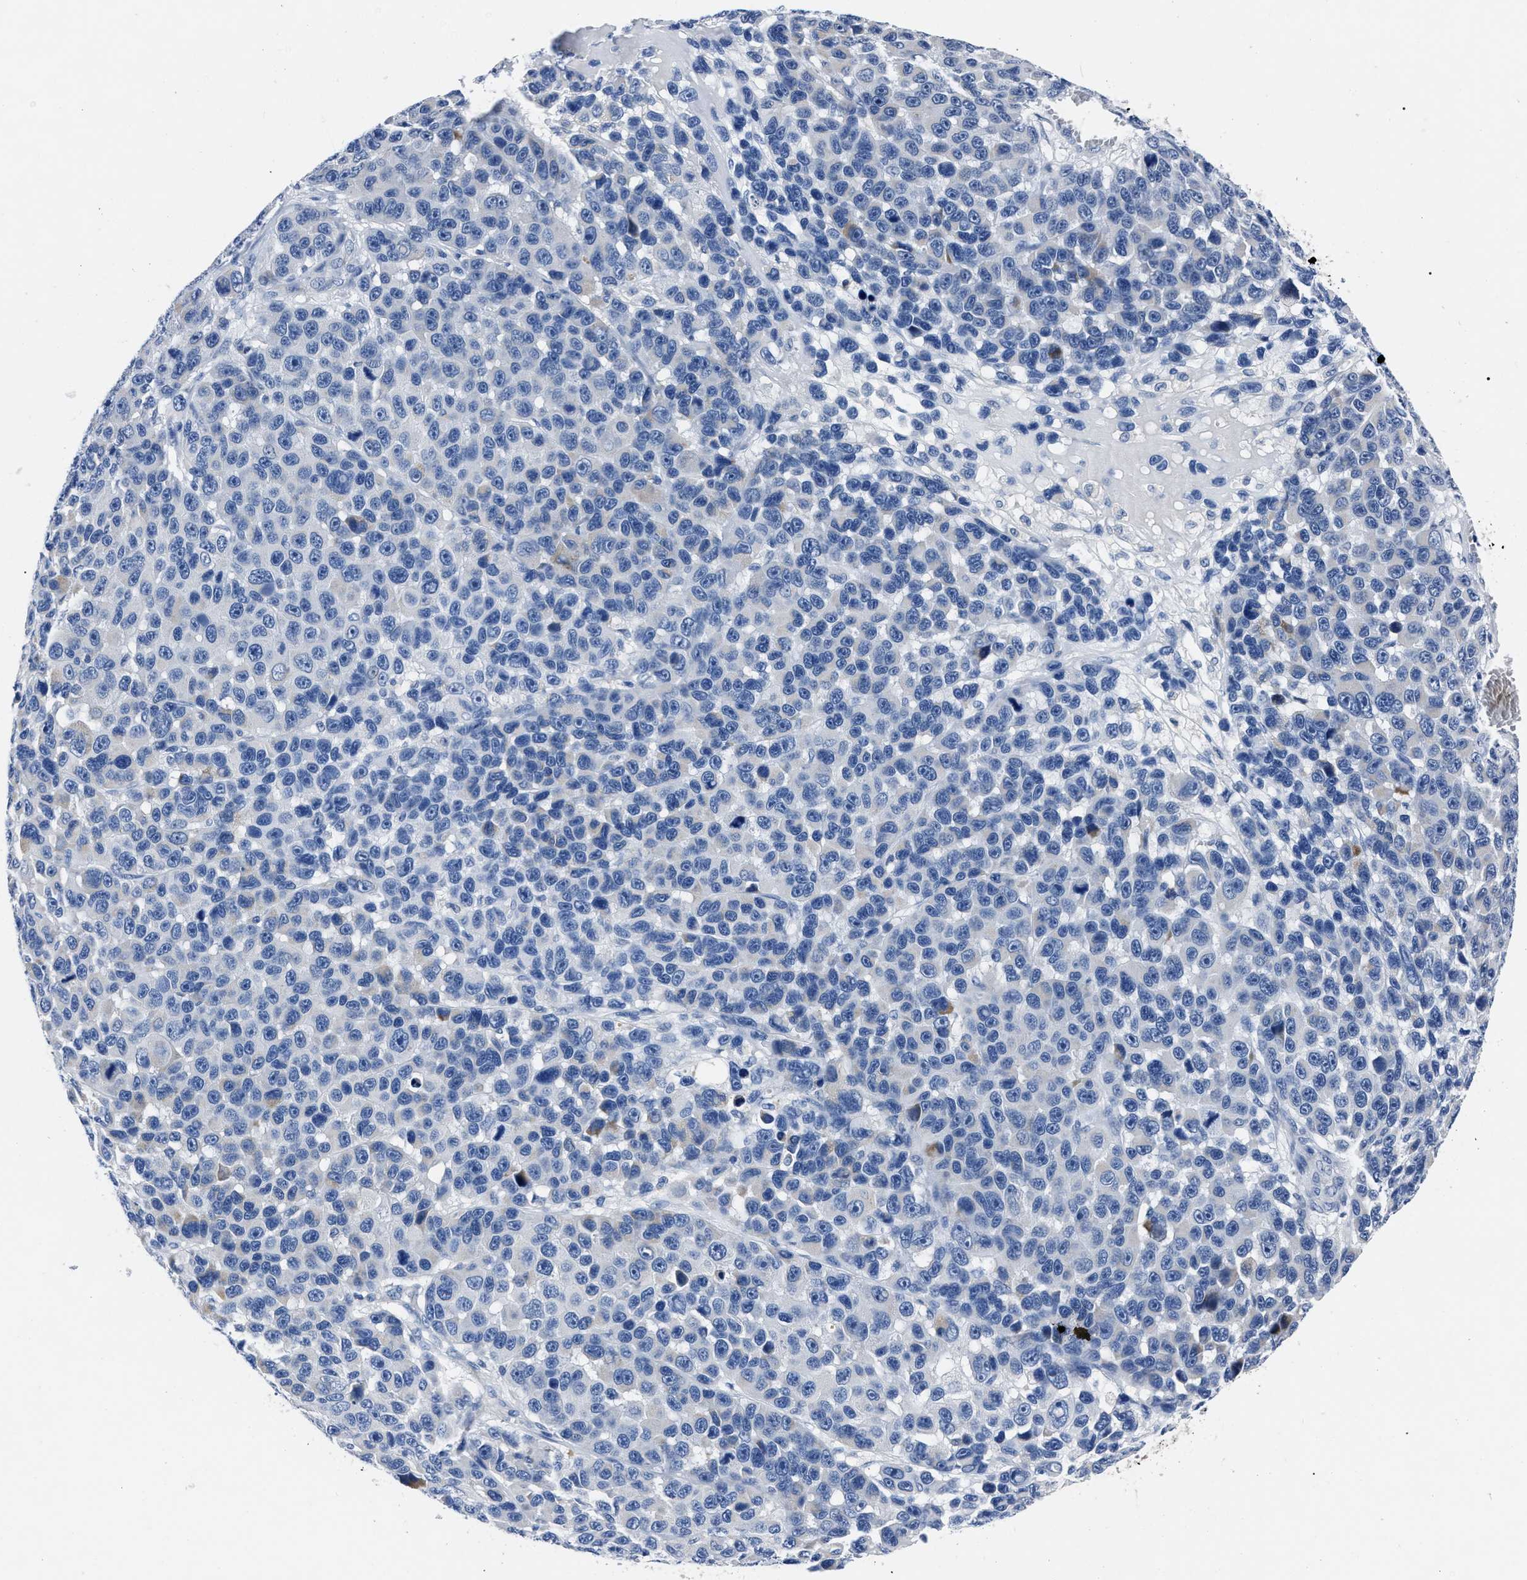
{"staining": {"intensity": "negative", "quantity": "none", "location": "none"}, "tissue": "melanoma", "cell_type": "Tumor cells", "image_type": "cancer", "snomed": [{"axis": "morphology", "description": "Malignant melanoma, NOS"}, {"axis": "topography", "description": "Skin"}], "caption": "Immunohistochemistry micrograph of neoplastic tissue: melanoma stained with DAB displays no significant protein expression in tumor cells. (DAB (3,3'-diaminobenzidine) immunohistochemistry (IHC) visualized using brightfield microscopy, high magnification).", "gene": "MOV10L1", "patient": {"sex": "male", "age": 53}}